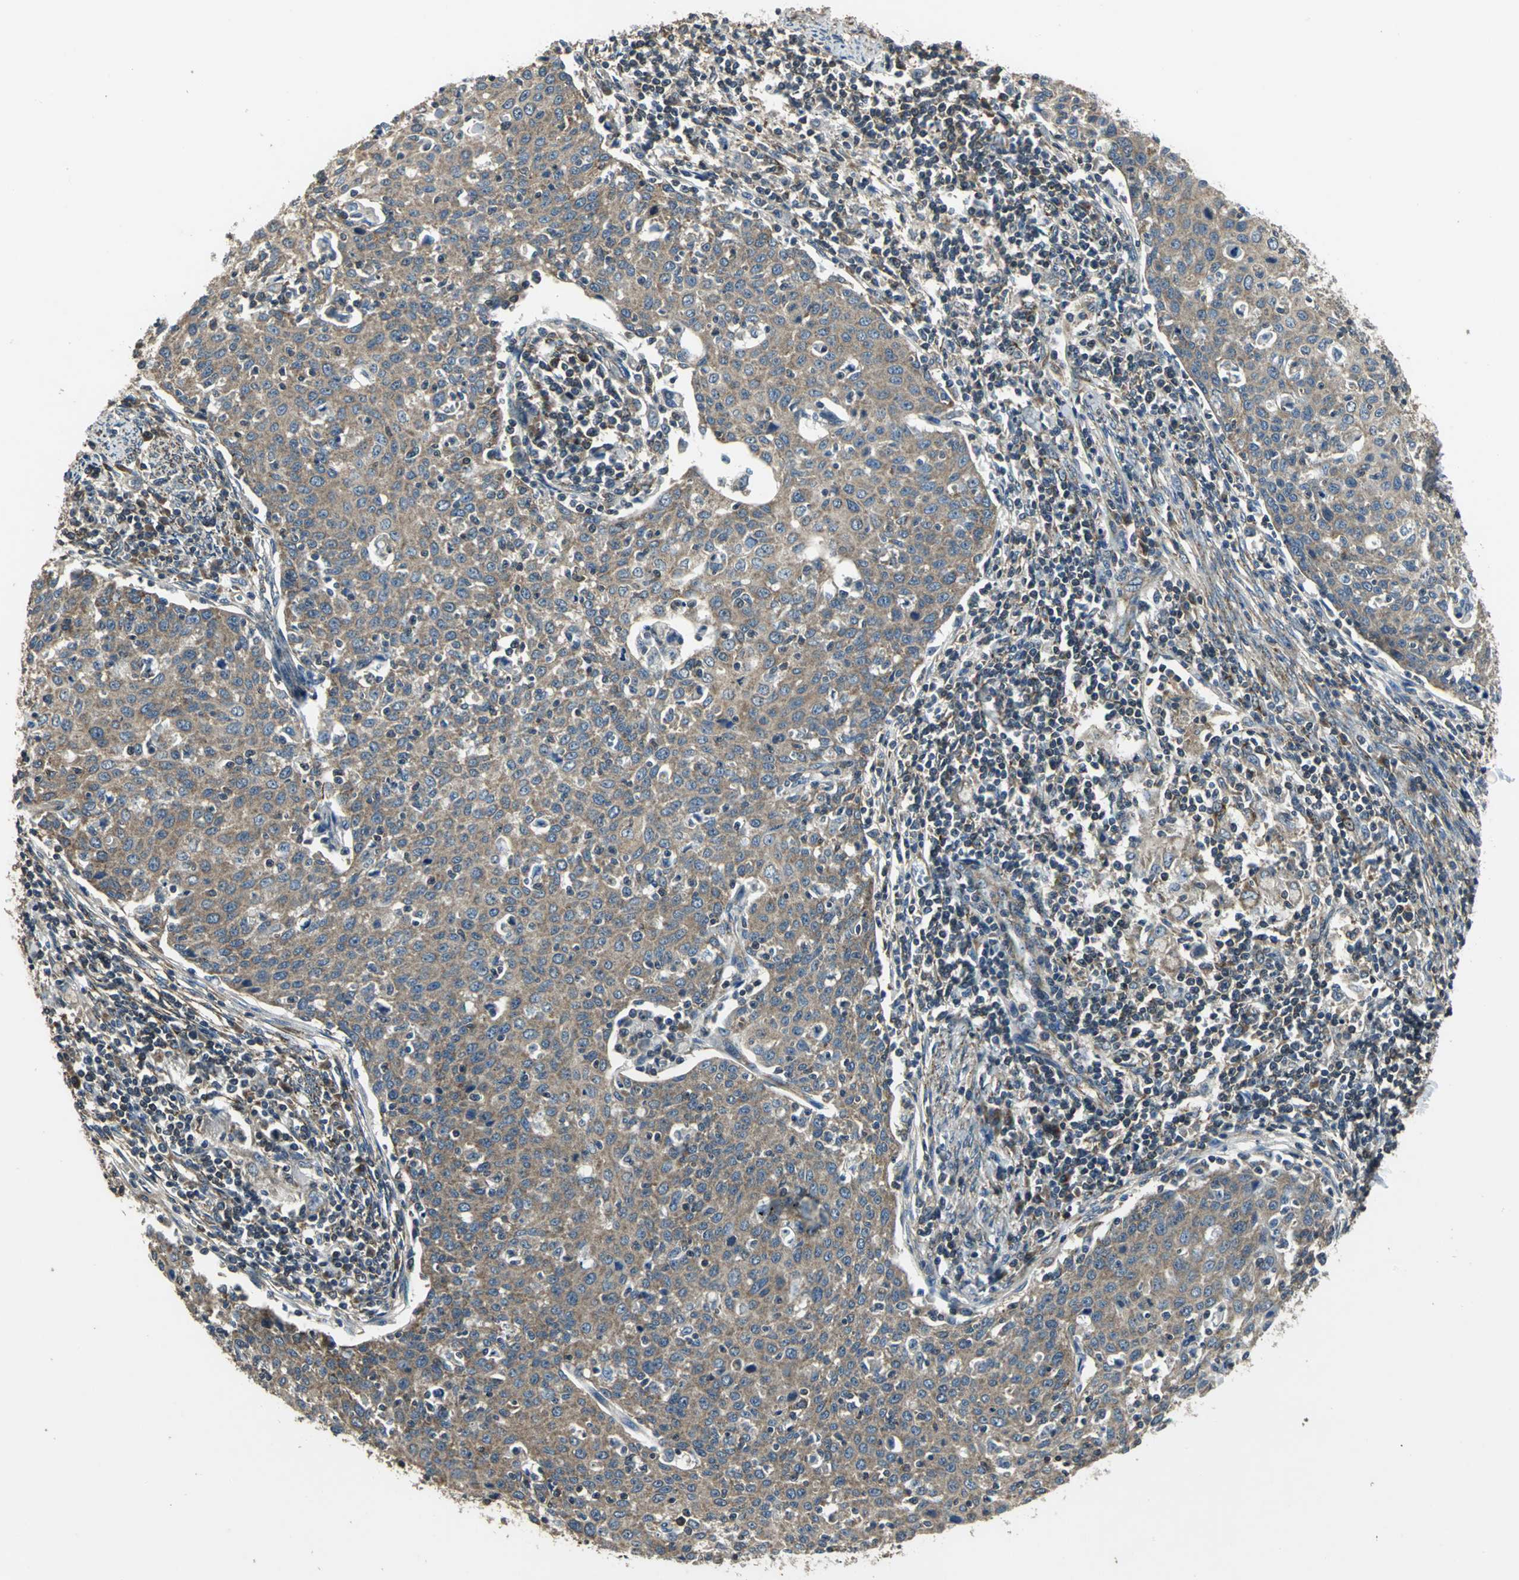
{"staining": {"intensity": "weak", "quantity": ">75%", "location": "cytoplasmic/membranous"}, "tissue": "cervical cancer", "cell_type": "Tumor cells", "image_type": "cancer", "snomed": [{"axis": "morphology", "description": "Squamous cell carcinoma, NOS"}, {"axis": "topography", "description": "Cervix"}], "caption": "A photomicrograph of squamous cell carcinoma (cervical) stained for a protein demonstrates weak cytoplasmic/membranous brown staining in tumor cells.", "gene": "IRF3", "patient": {"sex": "female", "age": 38}}